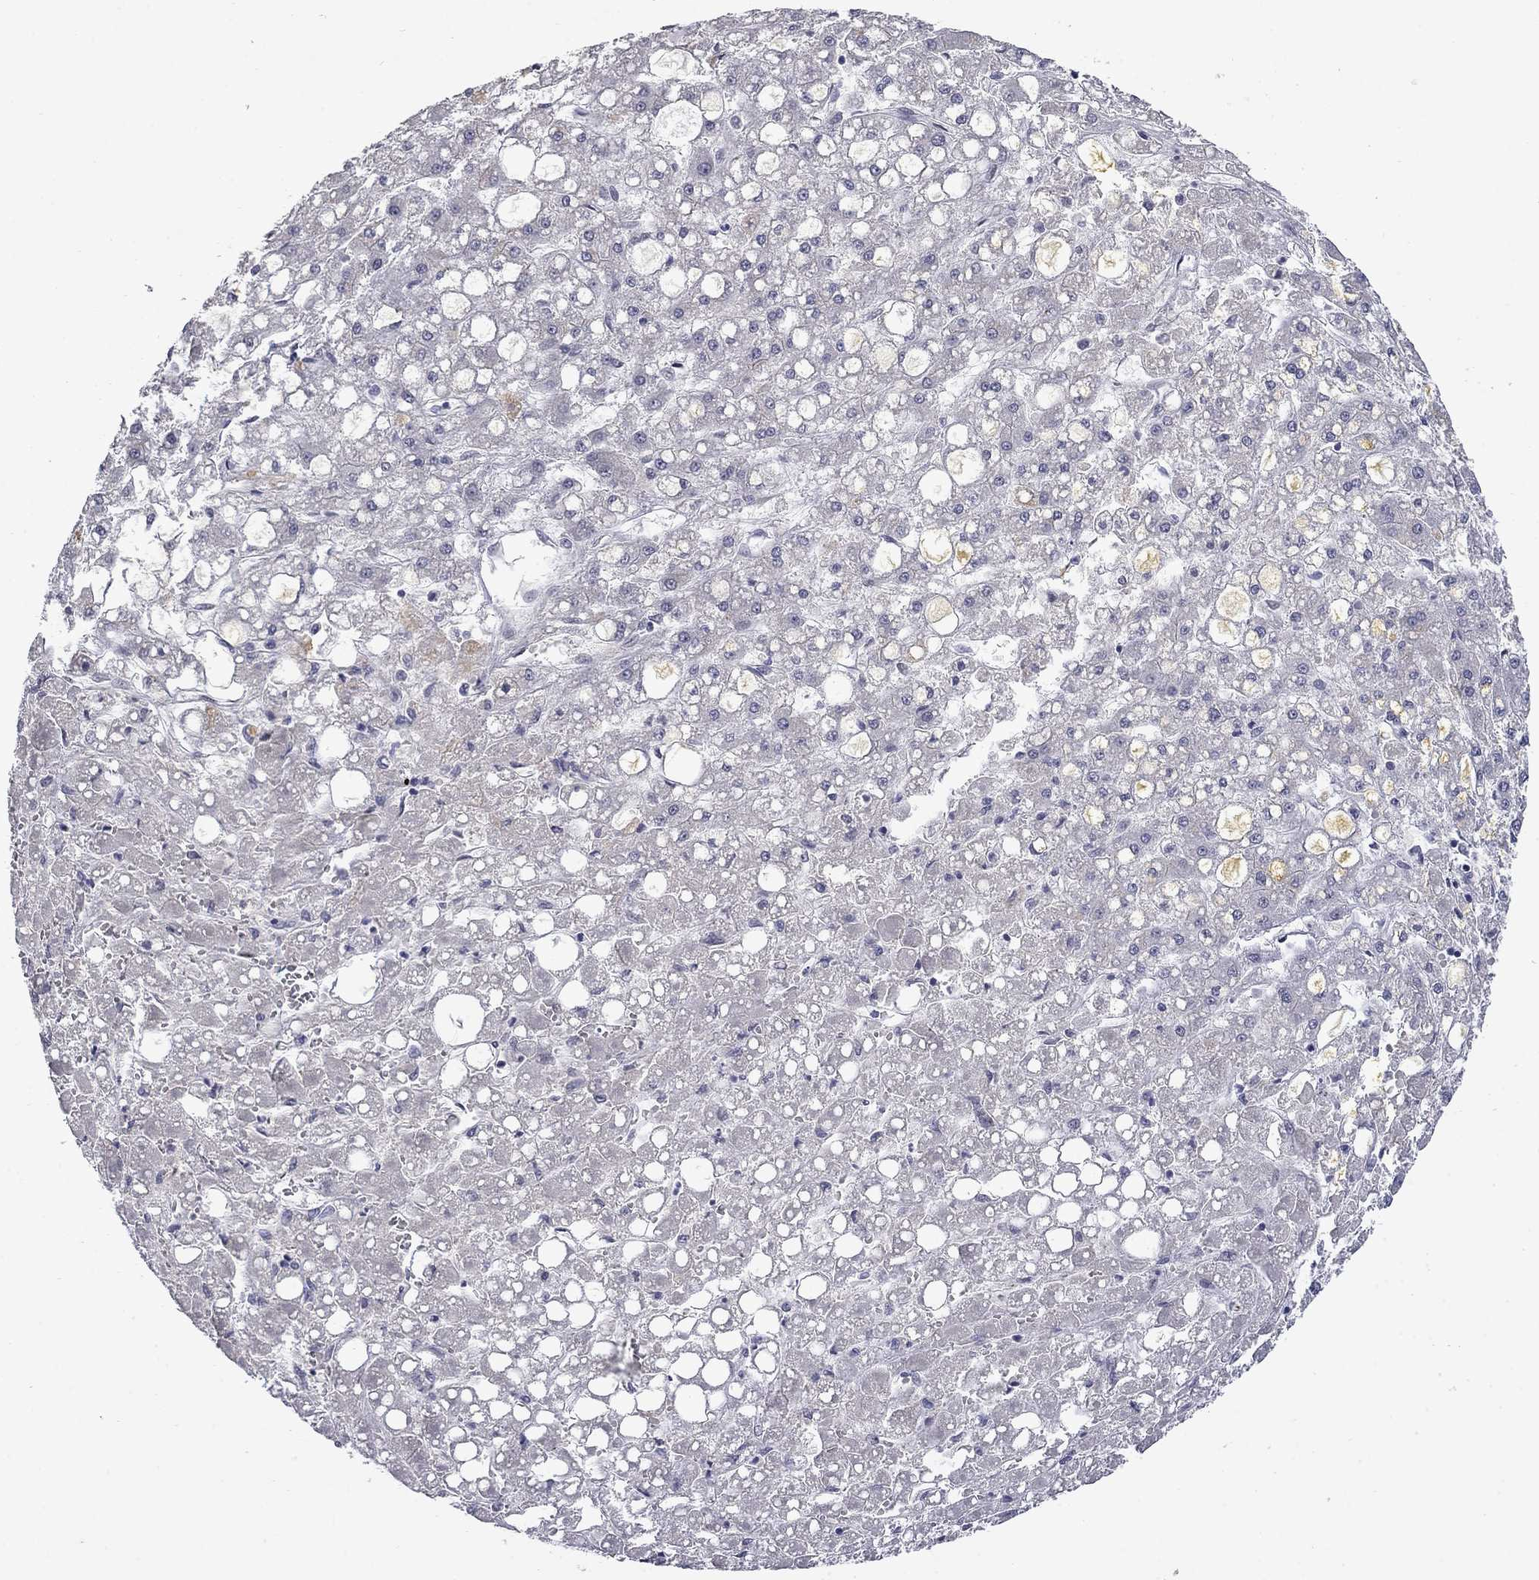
{"staining": {"intensity": "negative", "quantity": "none", "location": "none"}, "tissue": "liver cancer", "cell_type": "Tumor cells", "image_type": "cancer", "snomed": [{"axis": "morphology", "description": "Carcinoma, Hepatocellular, NOS"}, {"axis": "topography", "description": "Liver"}], "caption": "IHC micrograph of liver hepatocellular carcinoma stained for a protein (brown), which displays no positivity in tumor cells.", "gene": "SLC51A", "patient": {"sex": "male", "age": 67}}